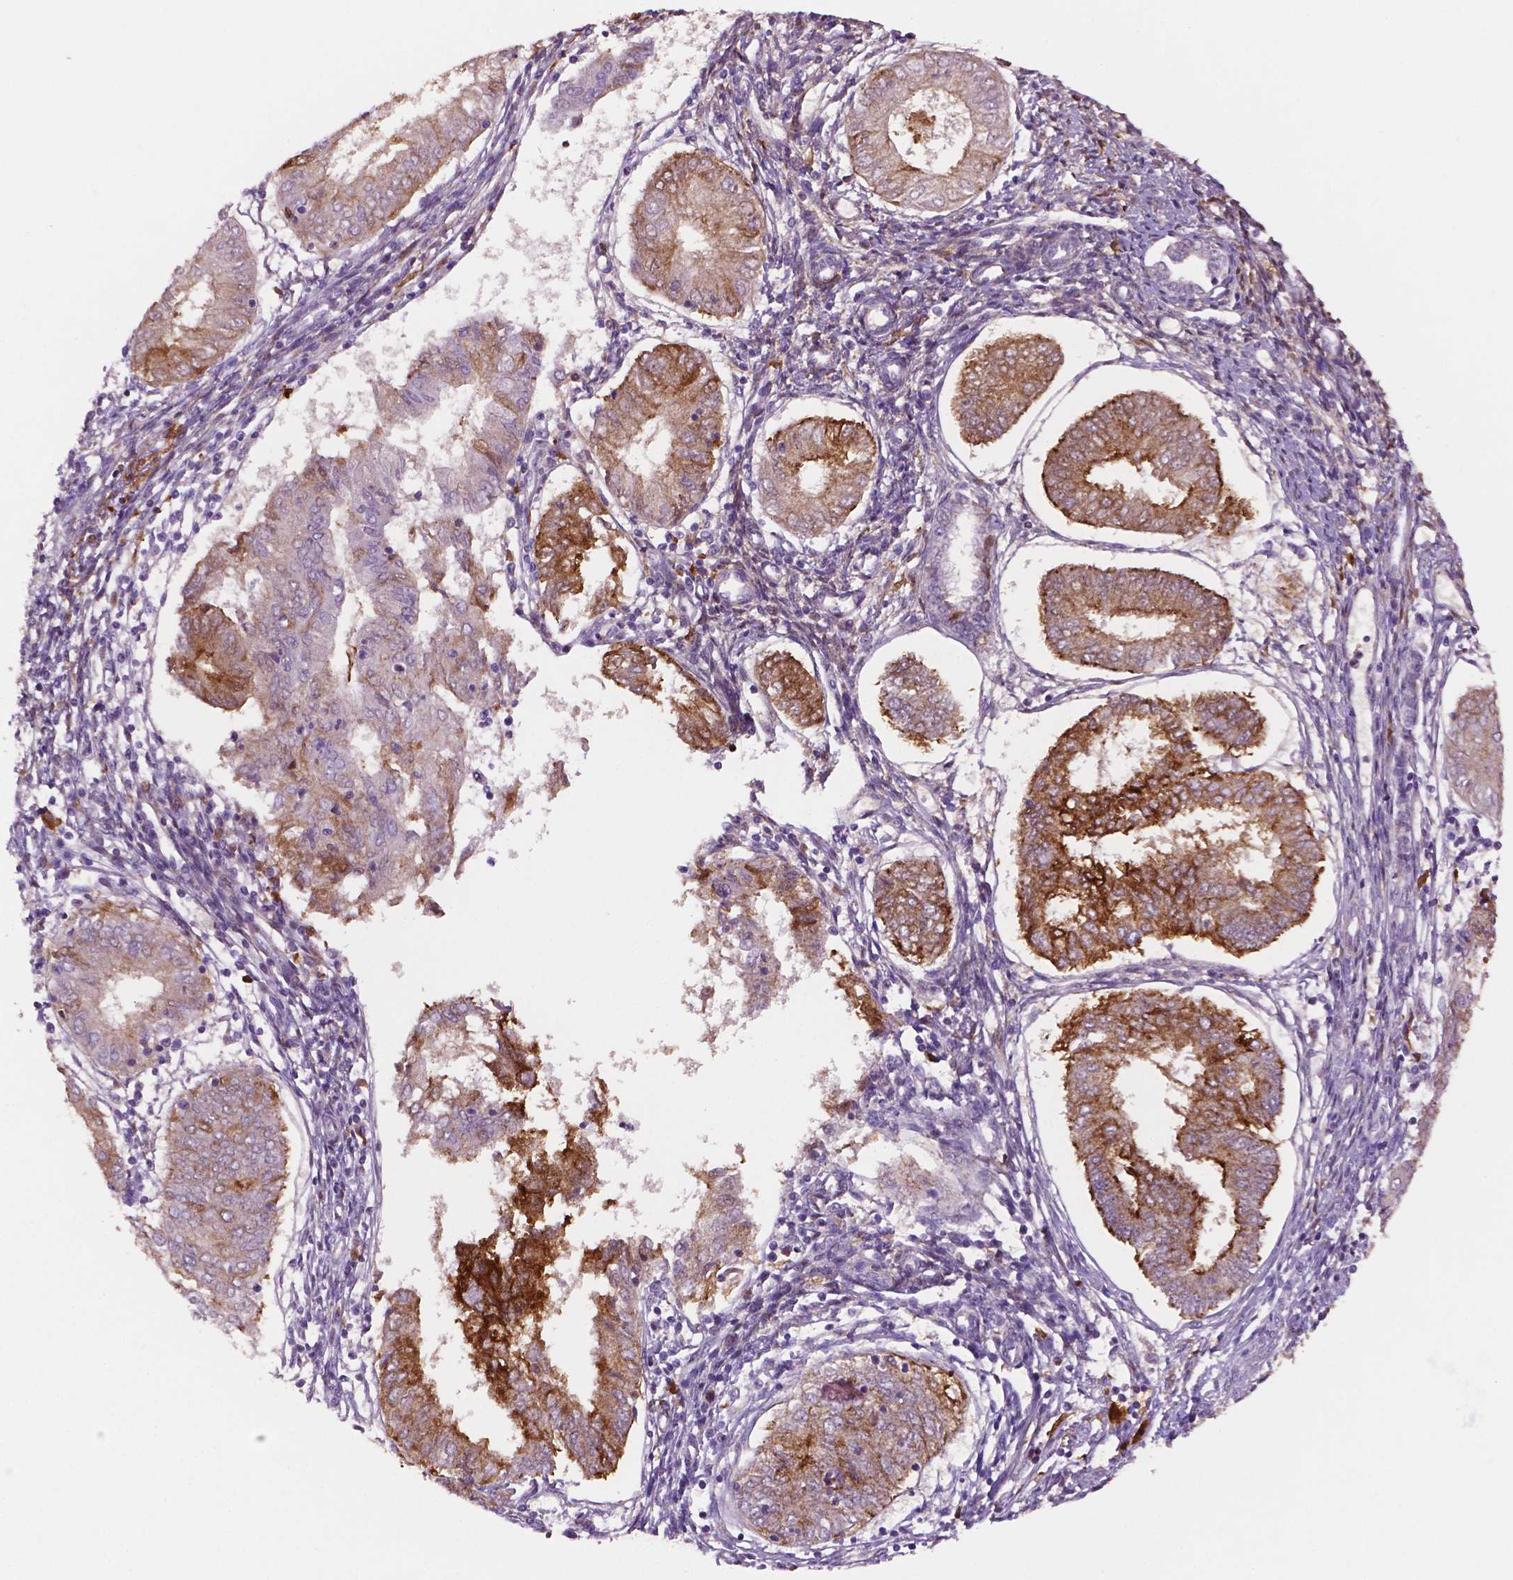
{"staining": {"intensity": "moderate", "quantity": "25%-75%", "location": "cytoplasmic/membranous"}, "tissue": "endometrial cancer", "cell_type": "Tumor cells", "image_type": "cancer", "snomed": [{"axis": "morphology", "description": "Adenocarcinoma, NOS"}, {"axis": "topography", "description": "Endometrium"}], "caption": "Endometrial adenocarcinoma was stained to show a protein in brown. There is medium levels of moderate cytoplasmic/membranous positivity in about 25%-75% of tumor cells.", "gene": "FBLN1", "patient": {"sex": "female", "age": 68}}